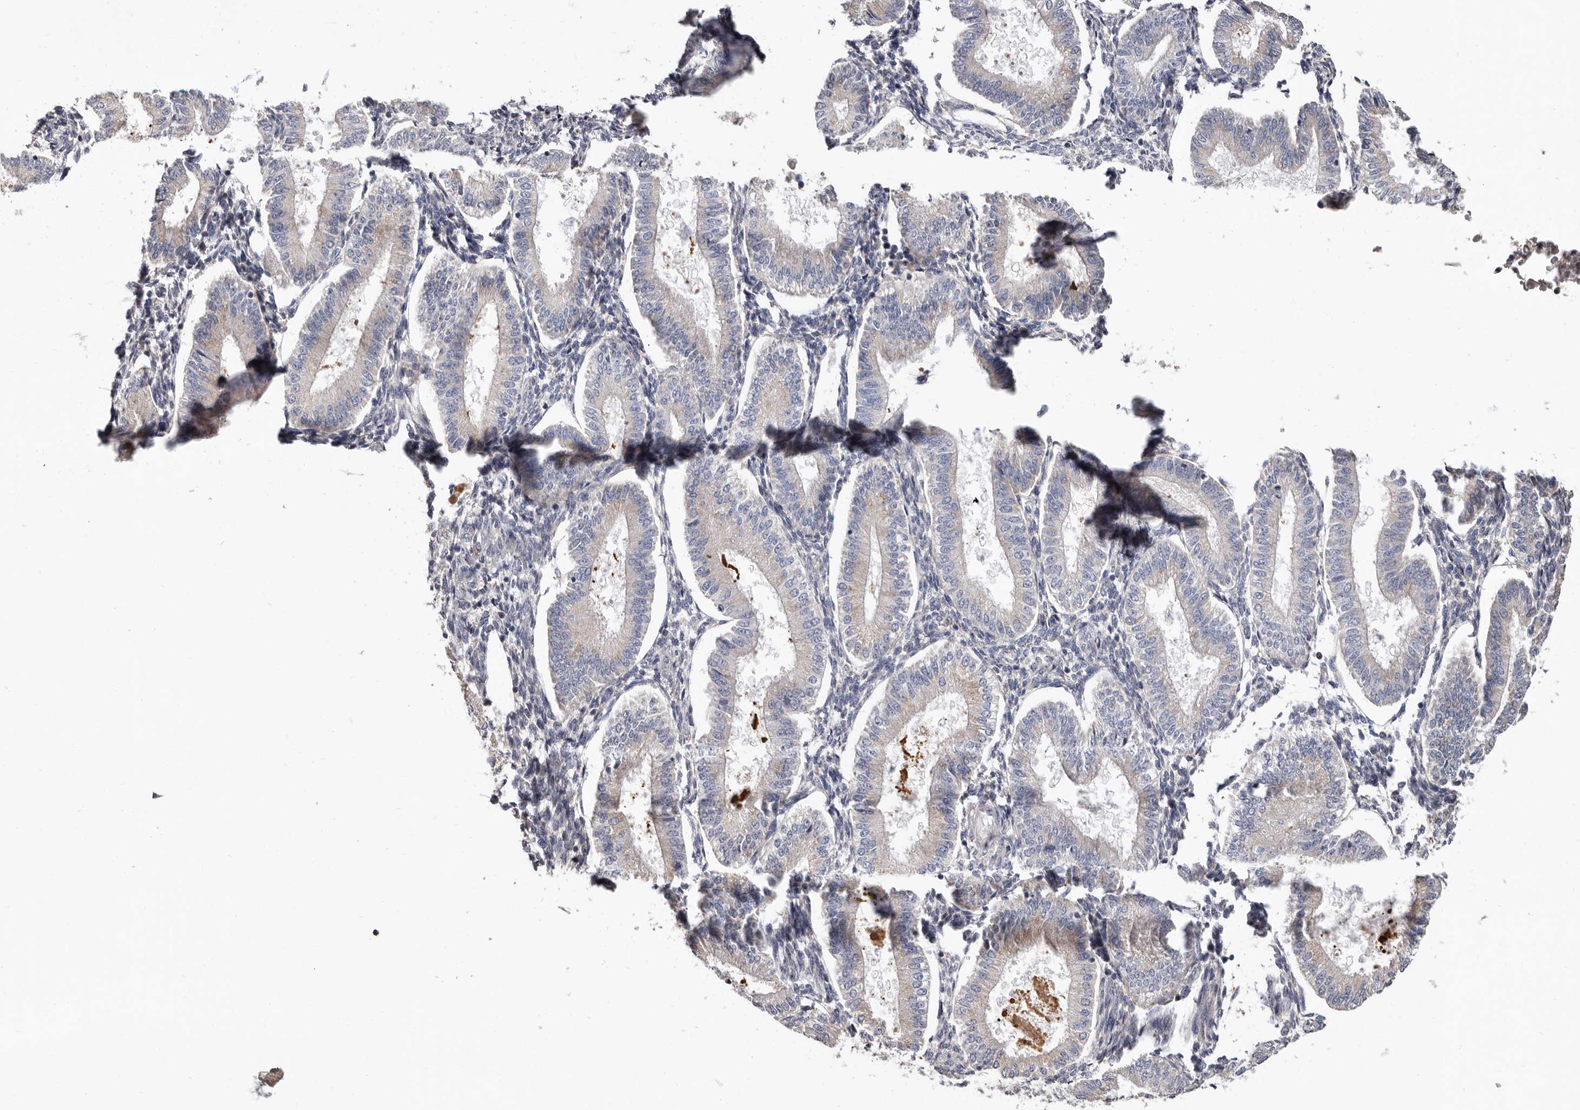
{"staining": {"intensity": "negative", "quantity": "none", "location": "none"}, "tissue": "endometrium", "cell_type": "Cells in endometrial stroma", "image_type": "normal", "snomed": [{"axis": "morphology", "description": "Normal tissue, NOS"}, {"axis": "topography", "description": "Endometrium"}], "caption": "DAB (3,3'-diaminobenzidine) immunohistochemical staining of benign endometrium shows no significant staining in cells in endometrial stroma.", "gene": "ASIC5", "patient": {"sex": "female", "age": 39}}